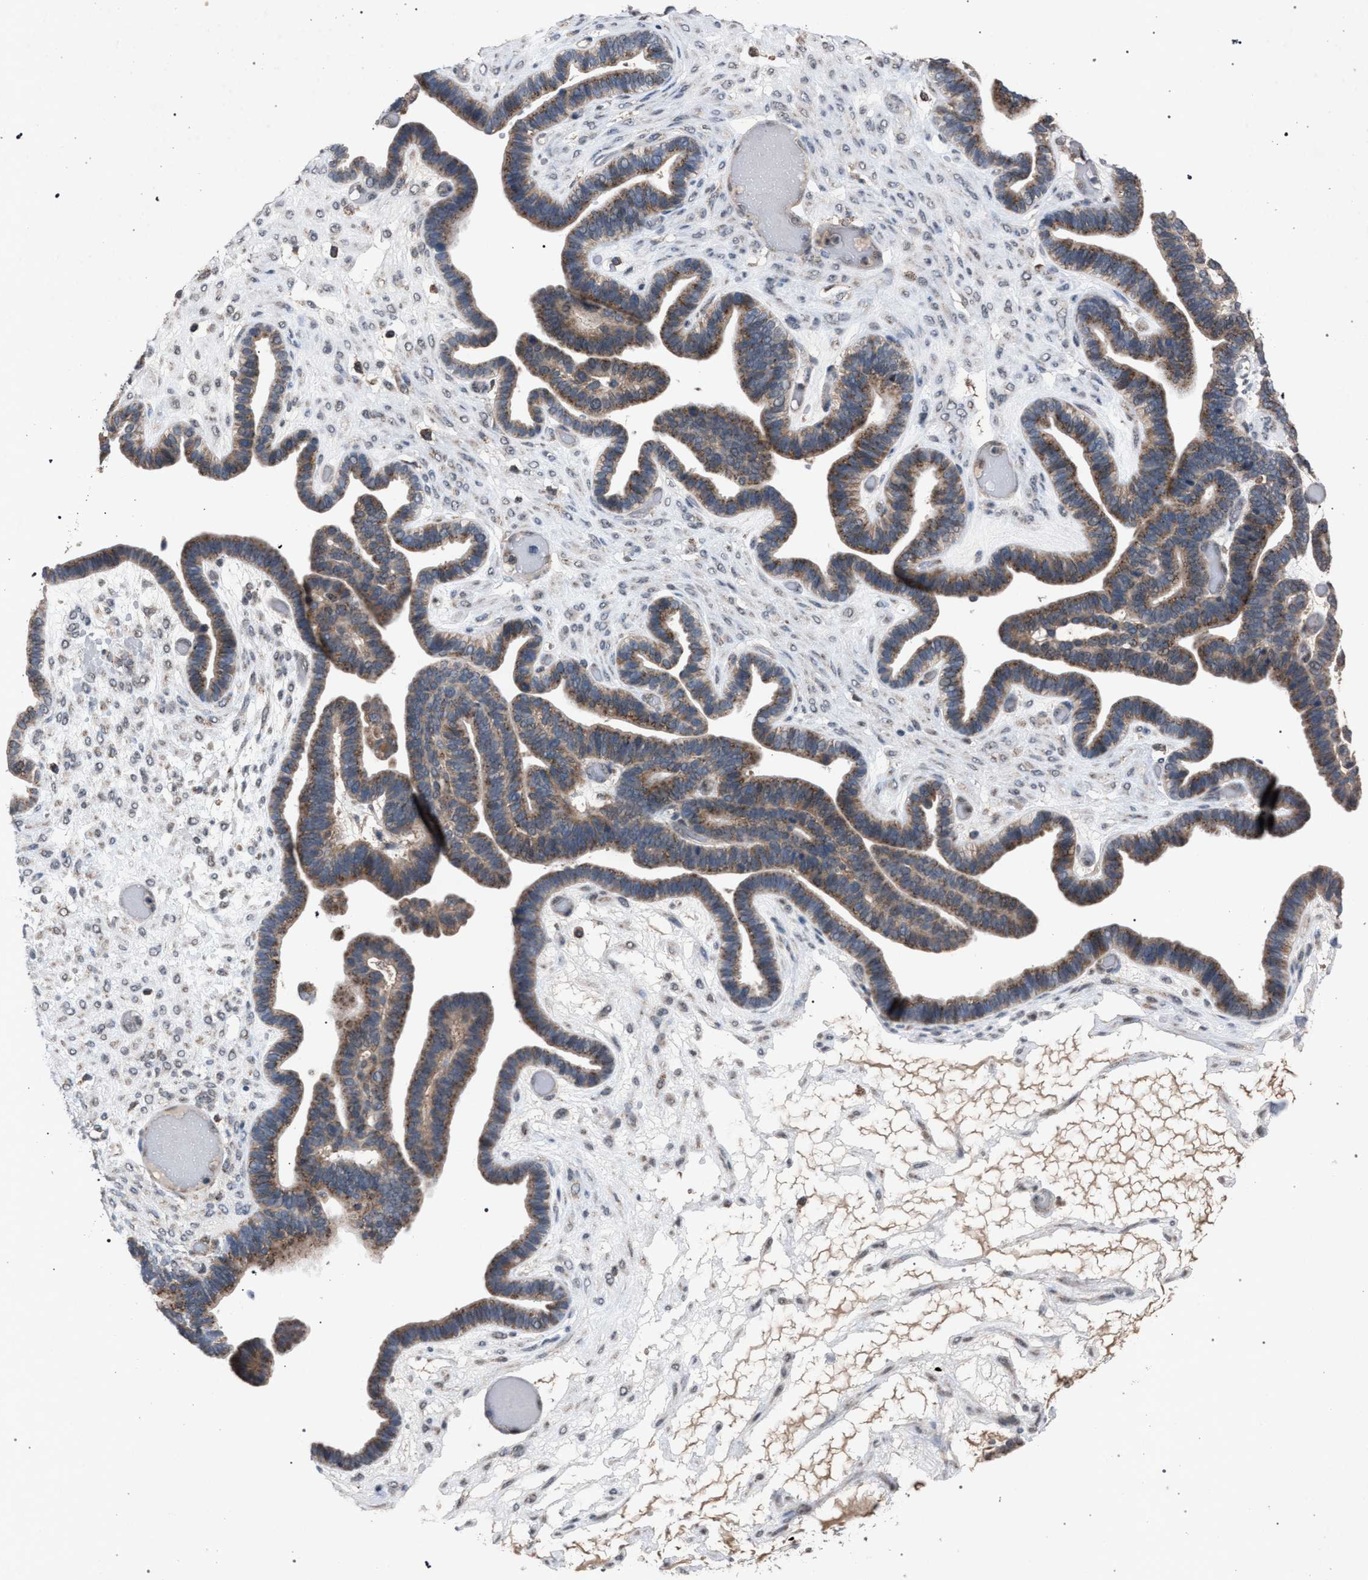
{"staining": {"intensity": "moderate", "quantity": ">75%", "location": "cytoplasmic/membranous"}, "tissue": "ovarian cancer", "cell_type": "Tumor cells", "image_type": "cancer", "snomed": [{"axis": "morphology", "description": "Cystadenocarcinoma, serous, NOS"}, {"axis": "topography", "description": "Ovary"}], "caption": "This image exhibits serous cystadenocarcinoma (ovarian) stained with IHC to label a protein in brown. The cytoplasmic/membranous of tumor cells show moderate positivity for the protein. Nuclei are counter-stained blue.", "gene": "HSD17B4", "patient": {"sex": "female", "age": 56}}